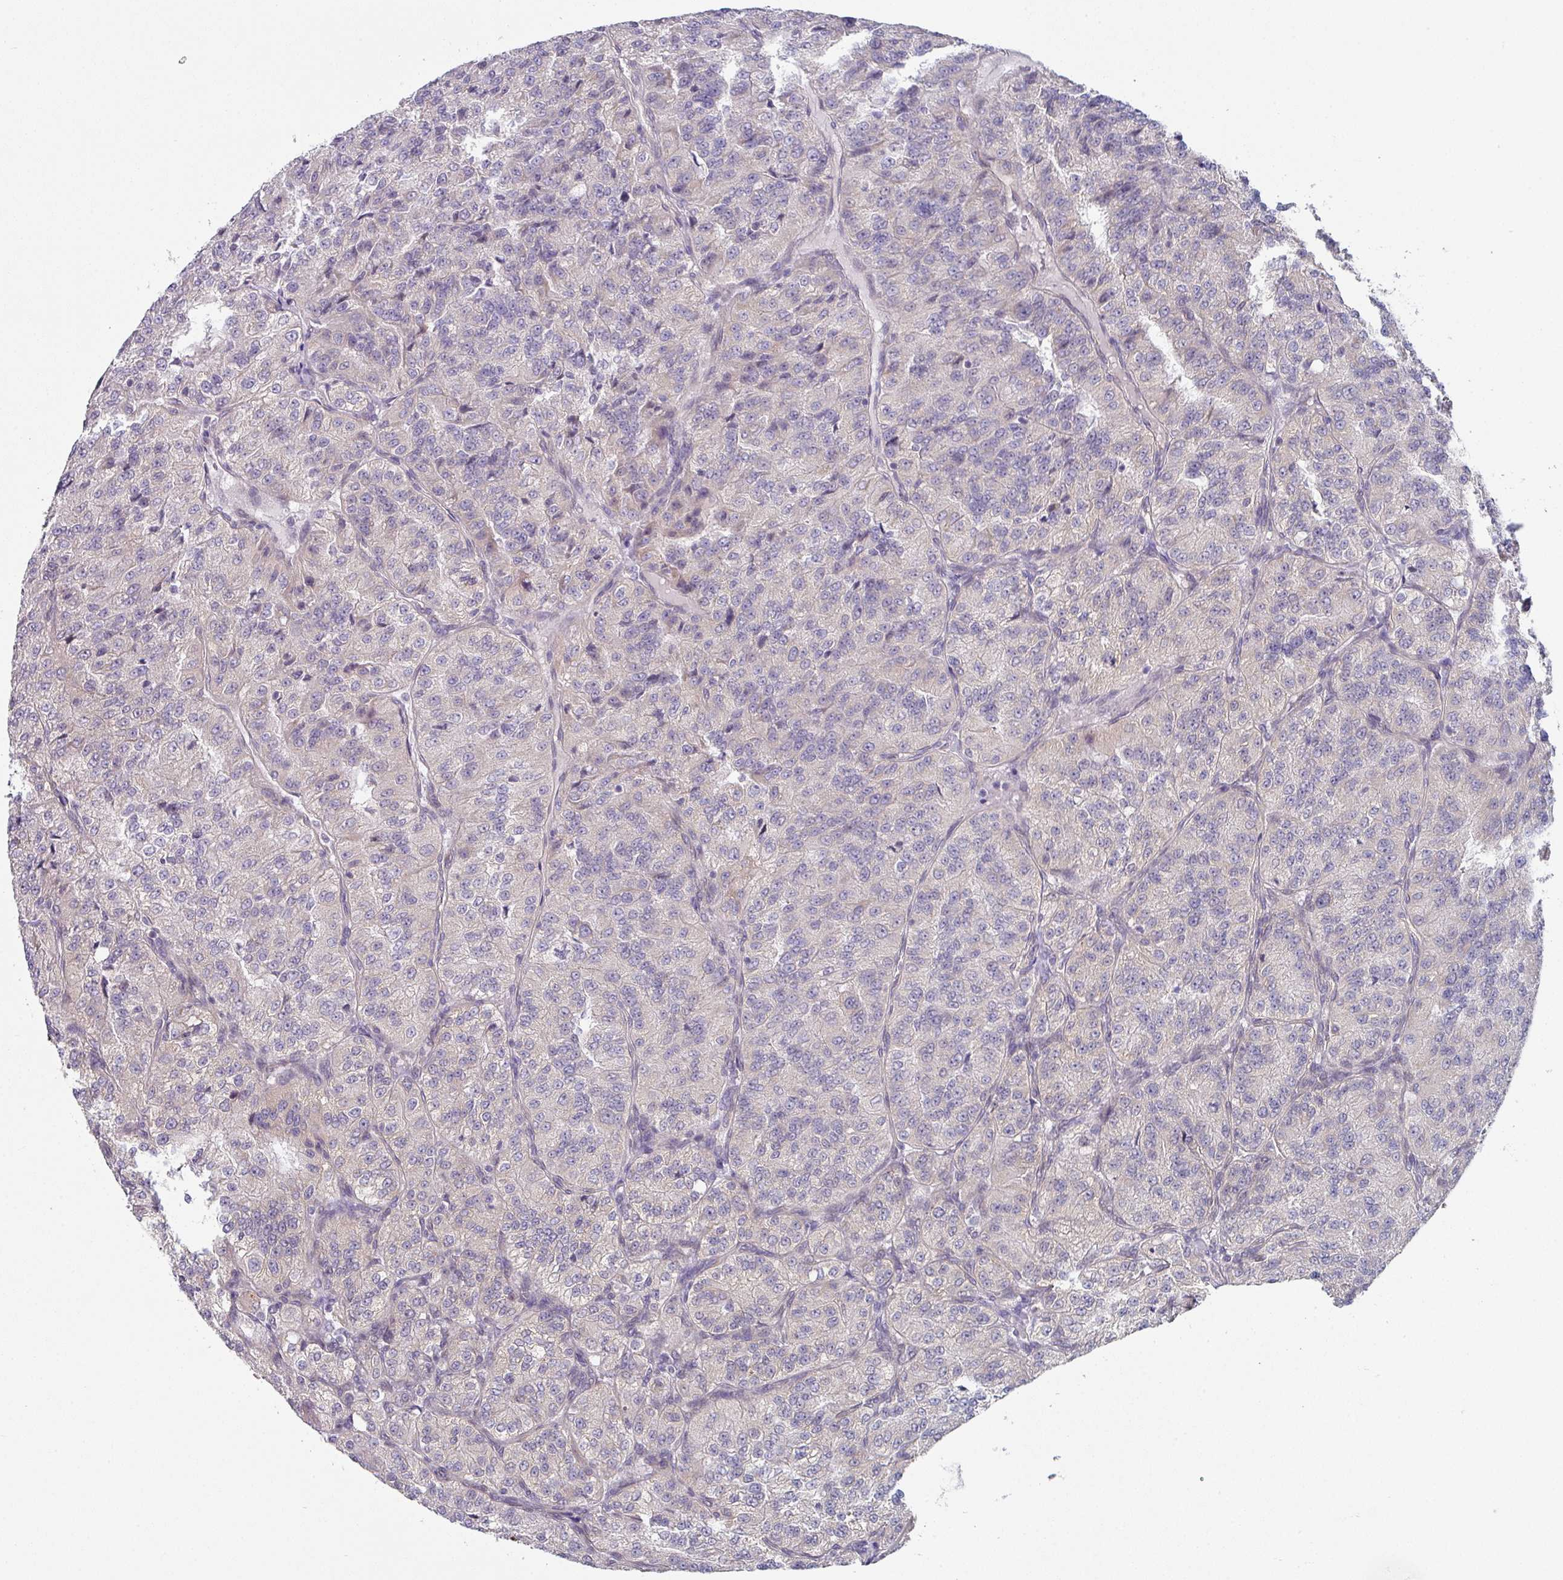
{"staining": {"intensity": "negative", "quantity": "none", "location": "none"}, "tissue": "renal cancer", "cell_type": "Tumor cells", "image_type": "cancer", "snomed": [{"axis": "morphology", "description": "Adenocarcinoma, NOS"}, {"axis": "topography", "description": "Kidney"}], "caption": "This is an immunohistochemistry micrograph of human renal adenocarcinoma. There is no staining in tumor cells.", "gene": "TMED5", "patient": {"sex": "female", "age": 63}}